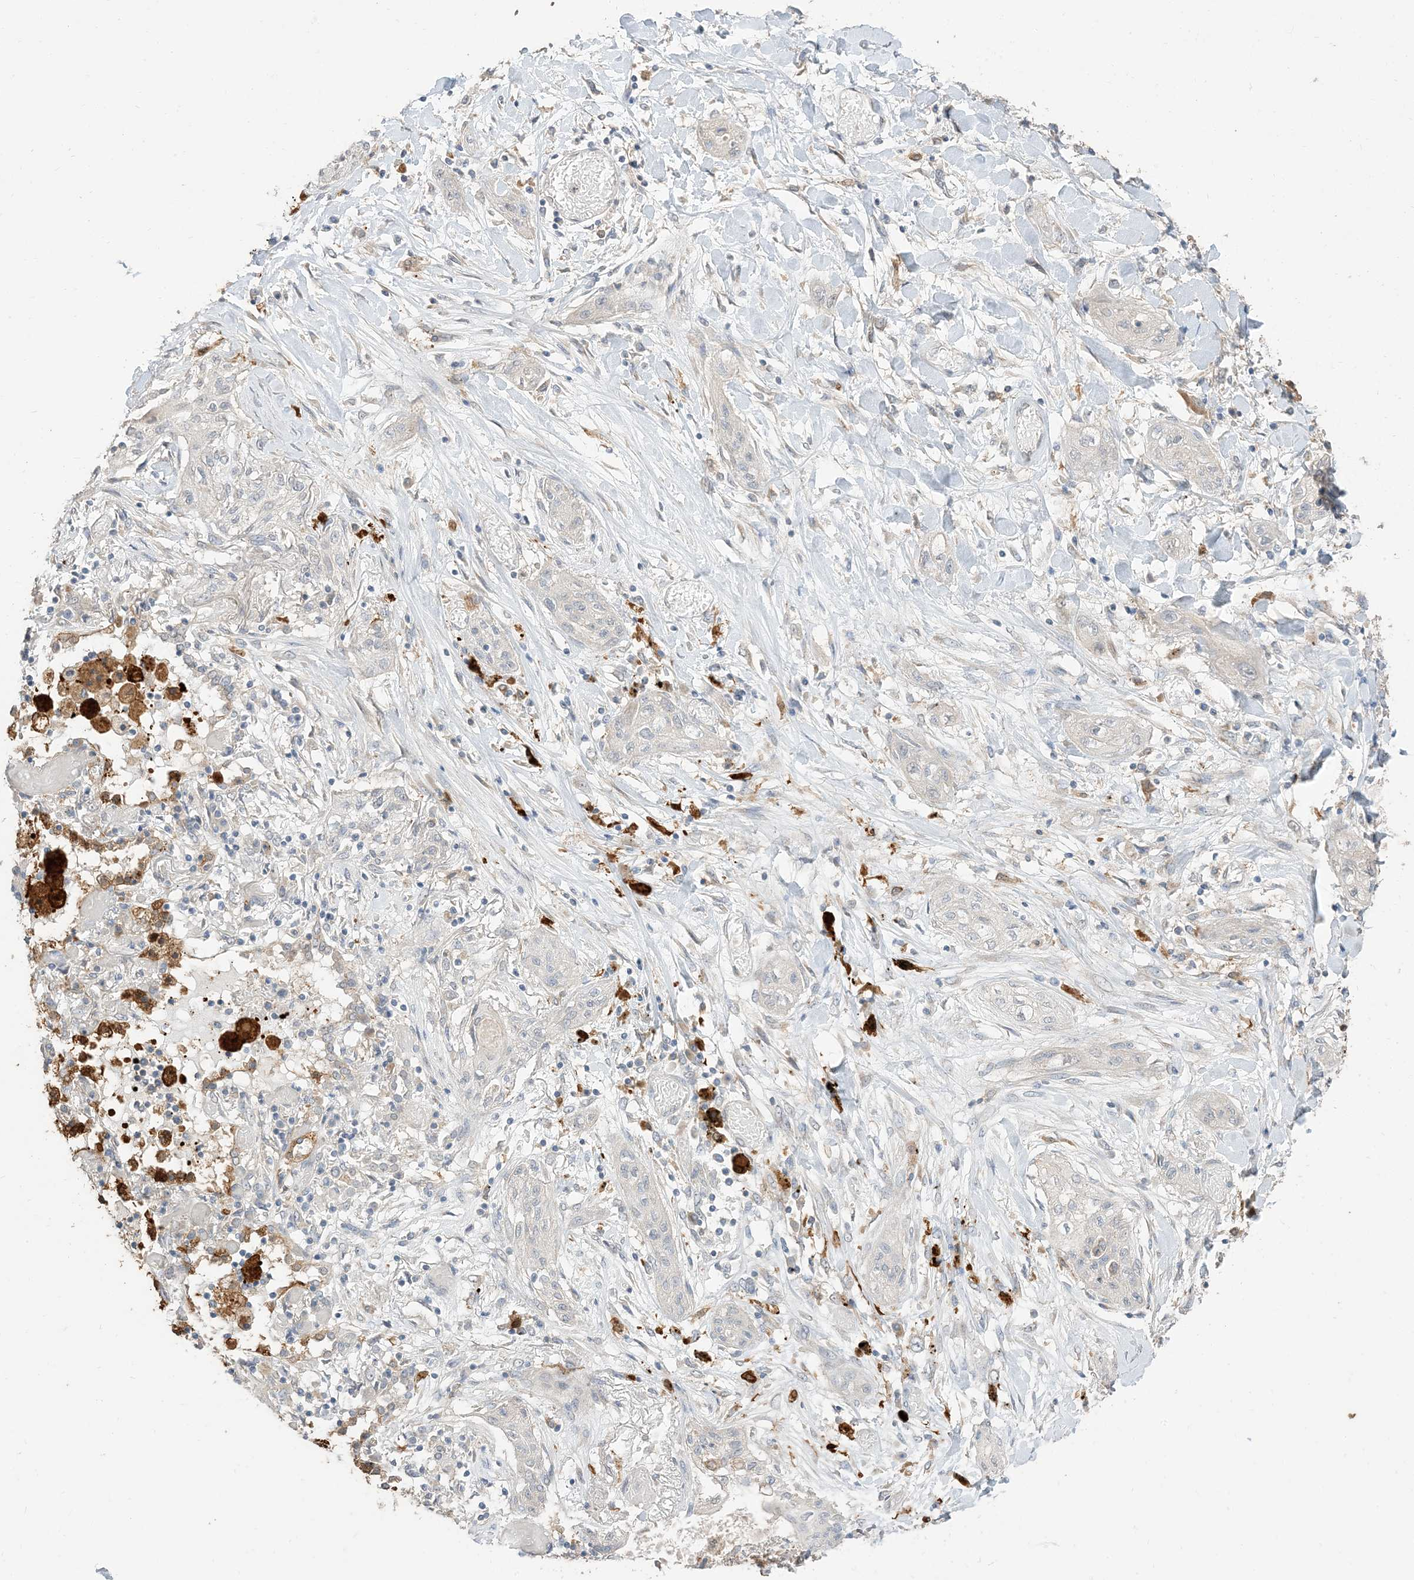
{"staining": {"intensity": "negative", "quantity": "none", "location": "none"}, "tissue": "lung cancer", "cell_type": "Tumor cells", "image_type": "cancer", "snomed": [{"axis": "morphology", "description": "Squamous cell carcinoma, NOS"}, {"axis": "topography", "description": "Lung"}], "caption": "Immunohistochemistry (IHC) image of human lung cancer (squamous cell carcinoma) stained for a protein (brown), which reveals no expression in tumor cells.", "gene": "RNF175", "patient": {"sex": "female", "age": 47}}